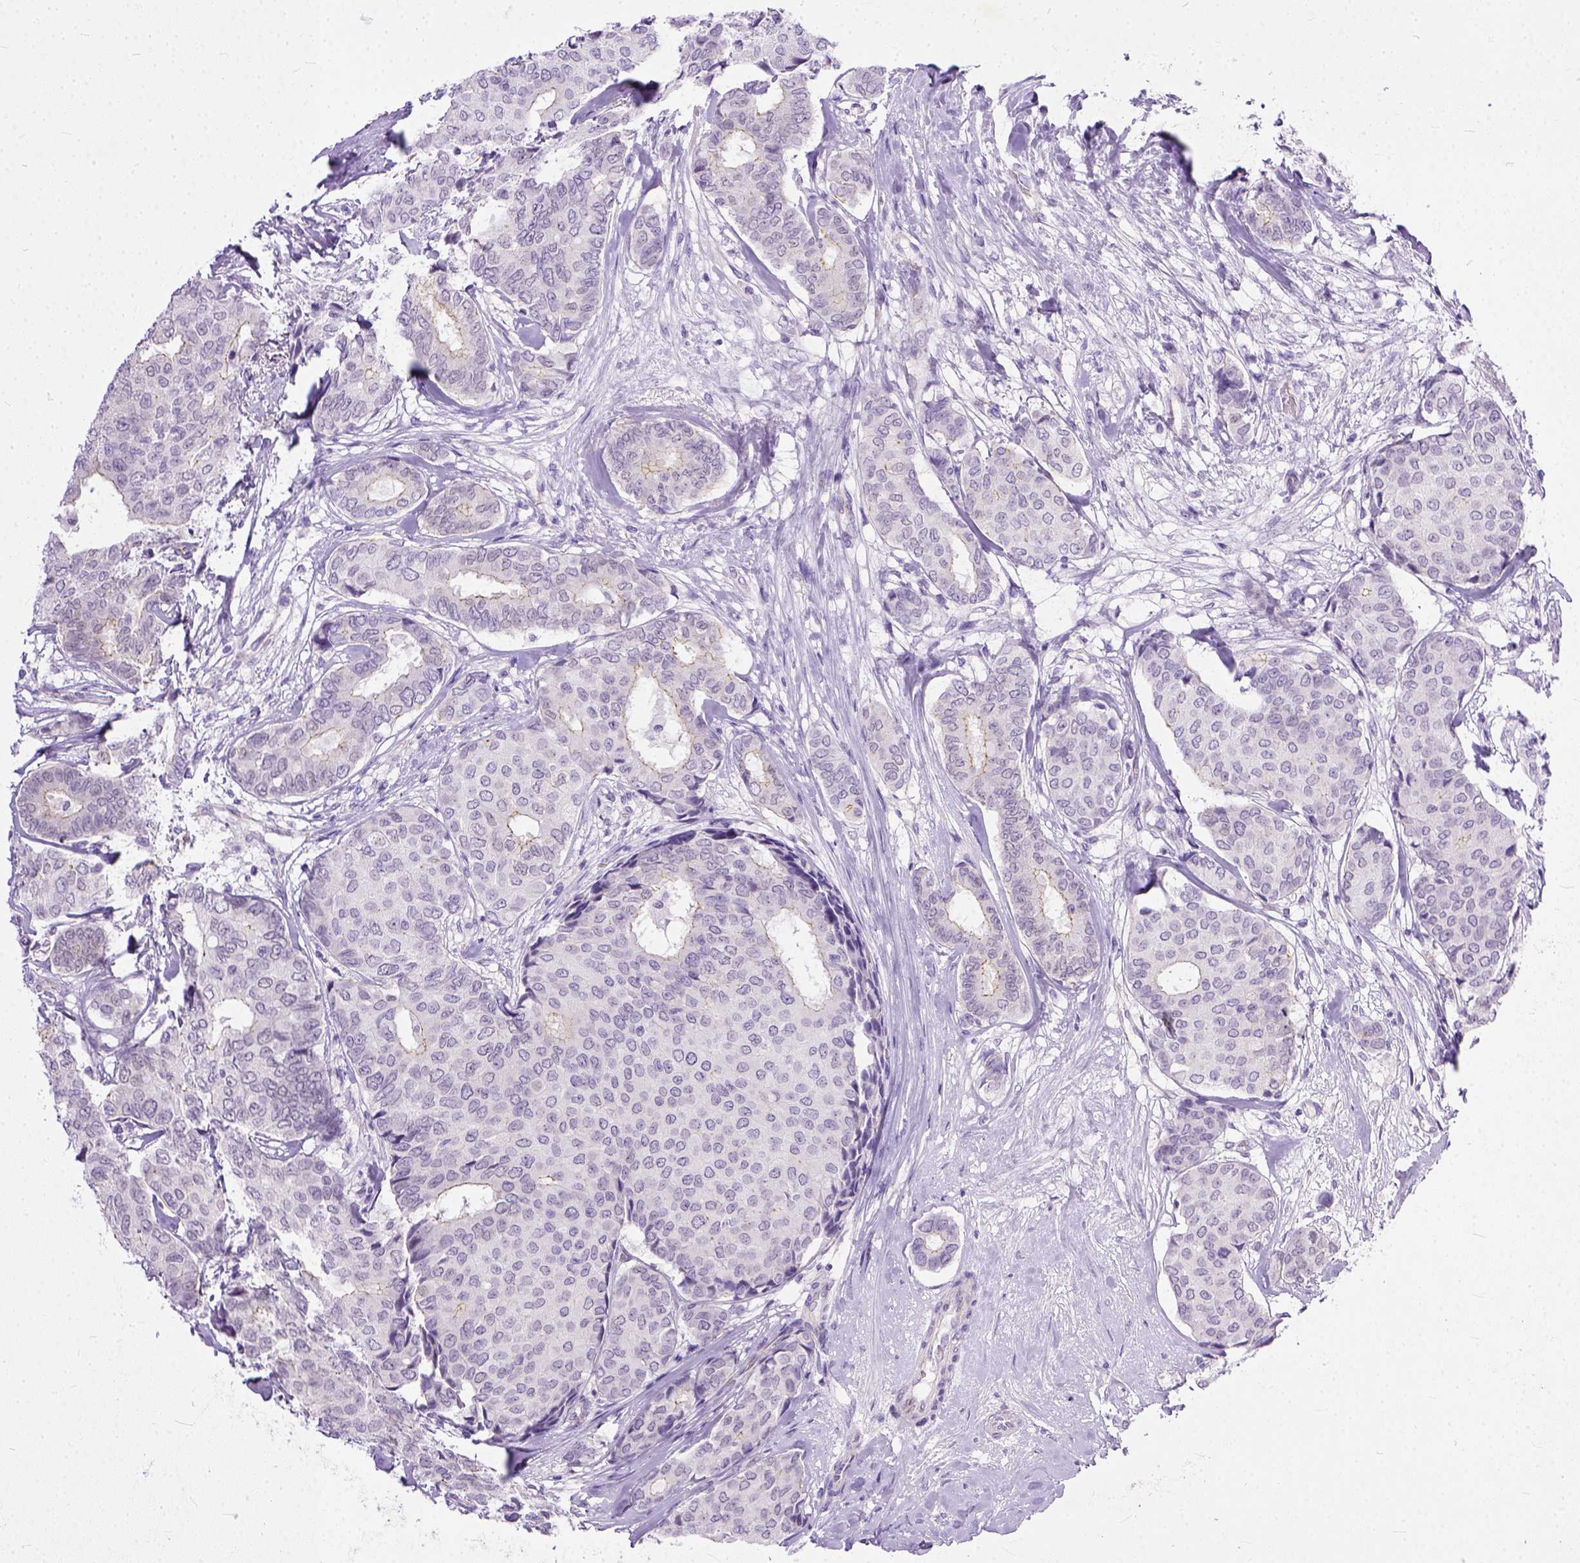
{"staining": {"intensity": "negative", "quantity": "none", "location": "none"}, "tissue": "breast cancer", "cell_type": "Tumor cells", "image_type": "cancer", "snomed": [{"axis": "morphology", "description": "Duct carcinoma"}, {"axis": "topography", "description": "Breast"}], "caption": "Breast infiltrating ductal carcinoma was stained to show a protein in brown. There is no significant positivity in tumor cells. (Brightfield microscopy of DAB (3,3'-diaminobenzidine) IHC at high magnification).", "gene": "ADGRF1", "patient": {"sex": "female", "age": 75}}